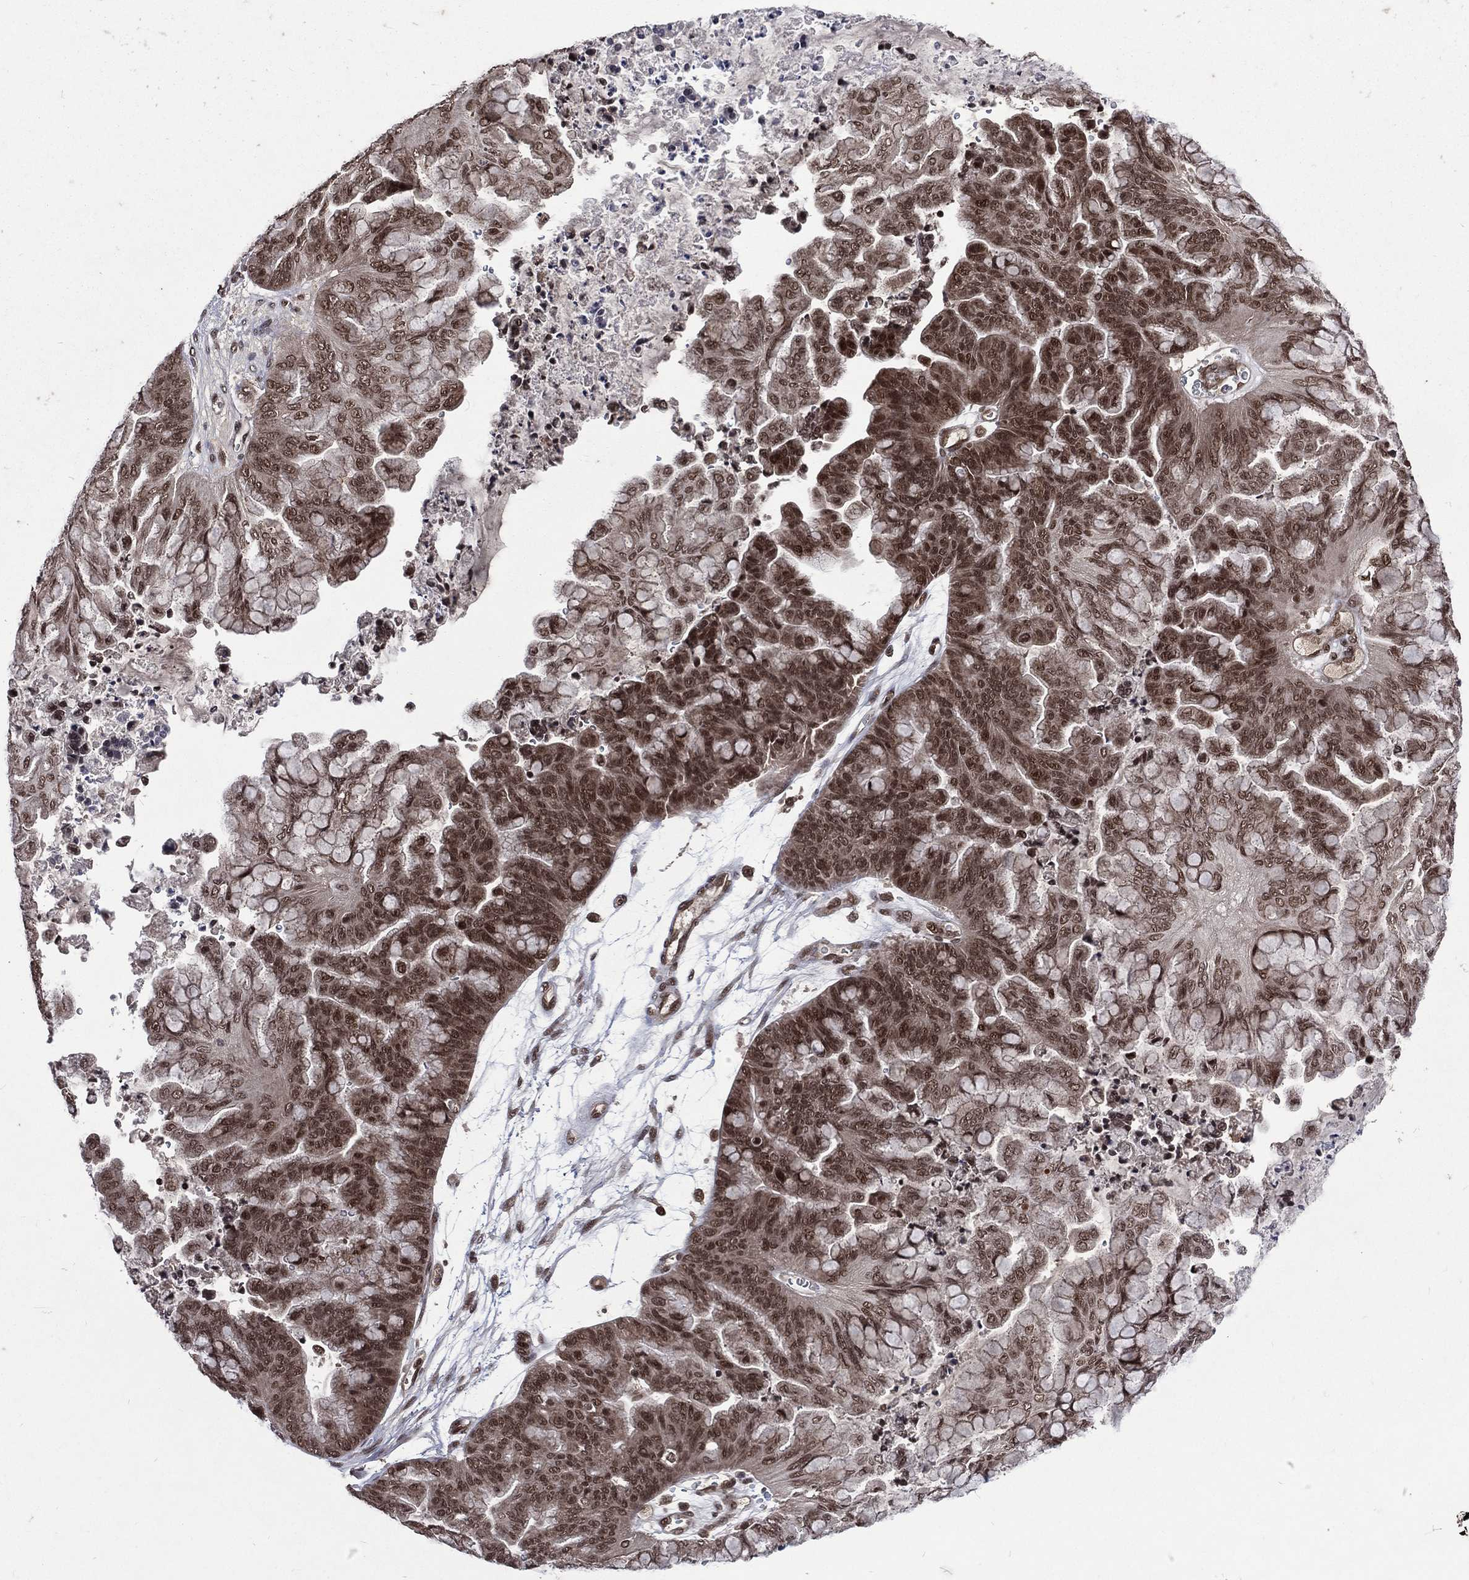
{"staining": {"intensity": "moderate", "quantity": "25%-75%", "location": "cytoplasmic/membranous,nuclear"}, "tissue": "ovarian cancer", "cell_type": "Tumor cells", "image_type": "cancer", "snomed": [{"axis": "morphology", "description": "Cystadenocarcinoma, mucinous, NOS"}, {"axis": "topography", "description": "Ovary"}], "caption": "Immunohistochemical staining of ovarian cancer displays medium levels of moderate cytoplasmic/membranous and nuclear positivity in about 25%-75% of tumor cells.", "gene": "DMAP1", "patient": {"sex": "female", "age": 67}}